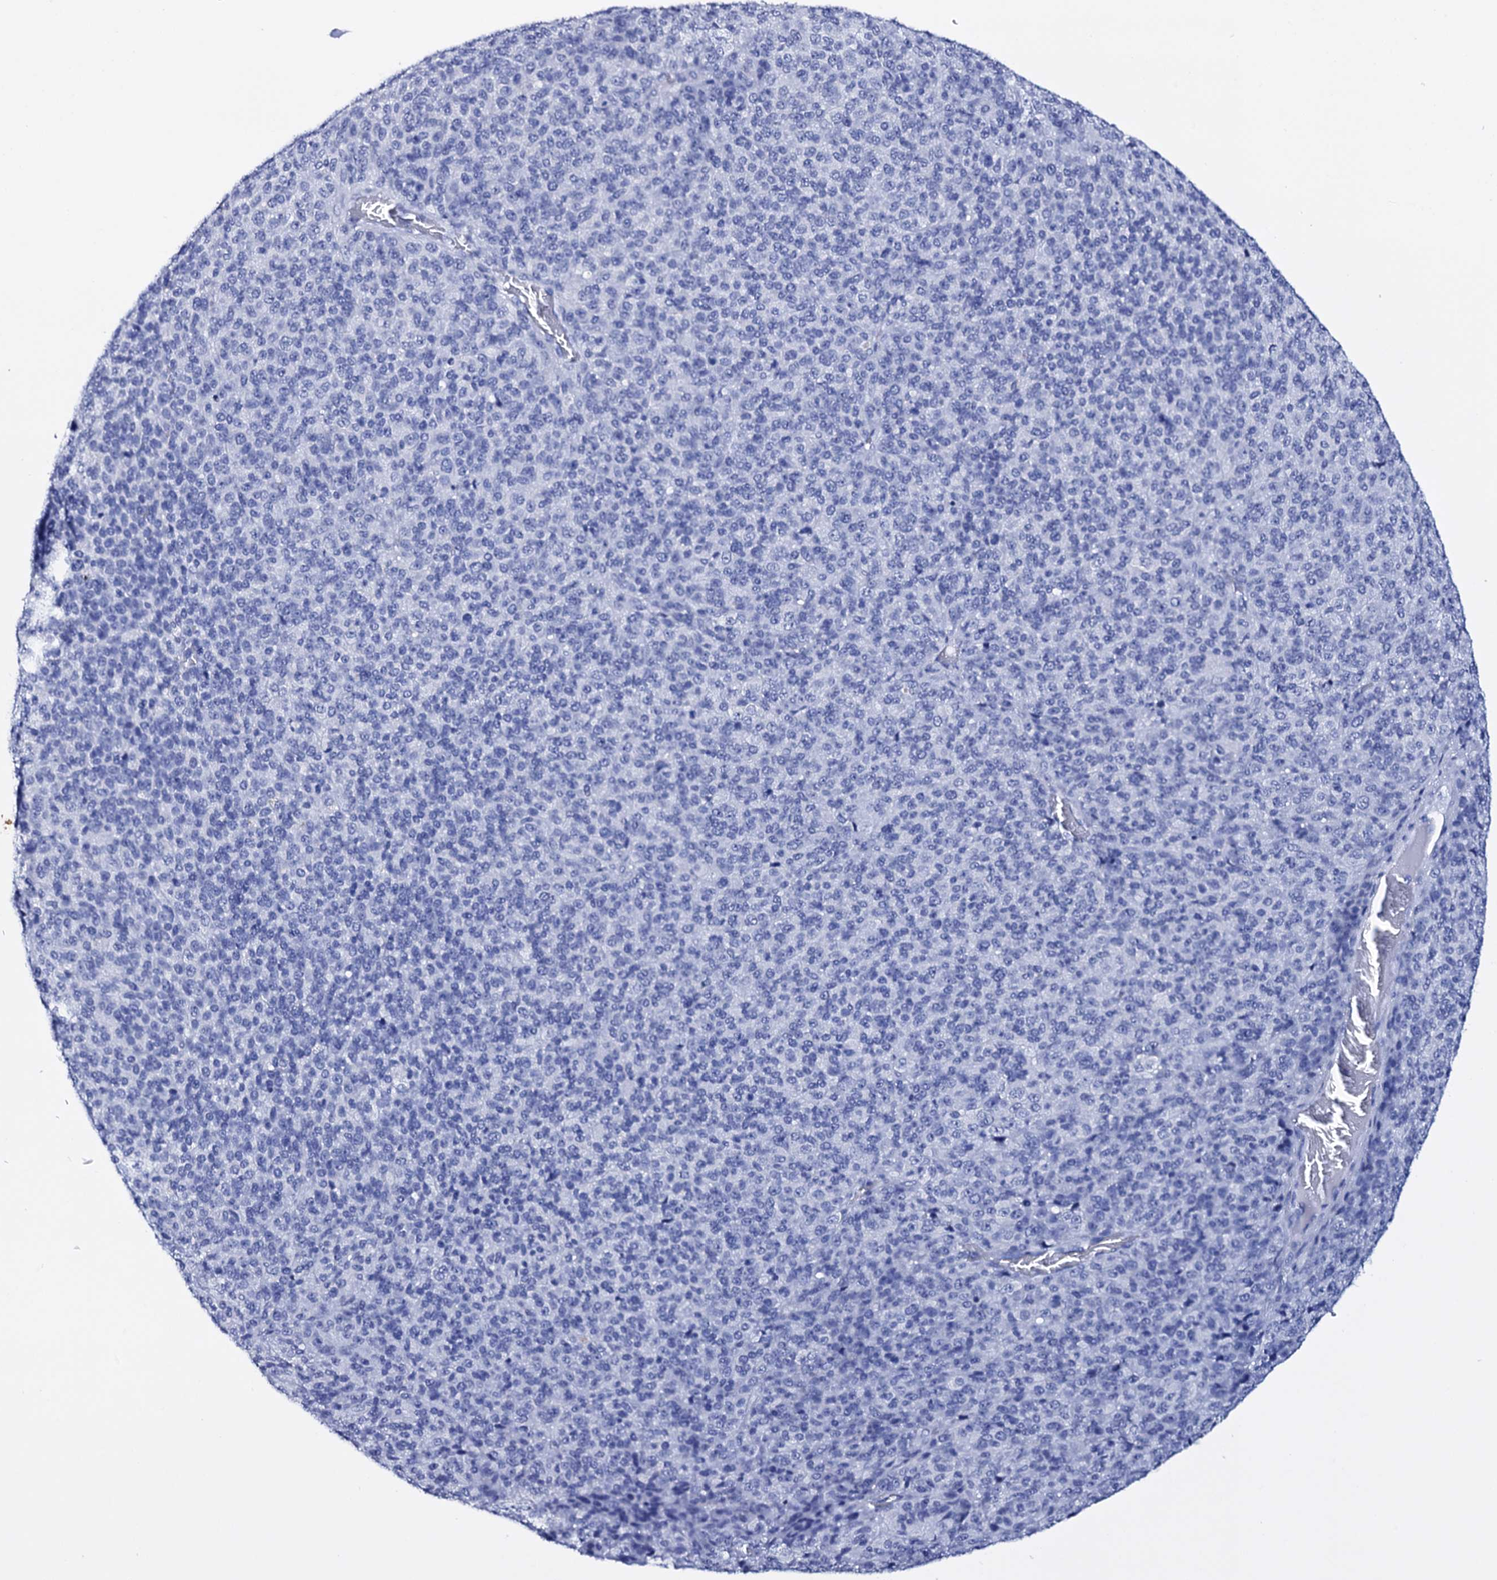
{"staining": {"intensity": "negative", "quantity": "none", "location": "none"}, "tissue": "melanoma", "cell_type": "Tumor cells", "image_type": "cancer", "snomed": [{"axis": "morphology", "description": "Malignant melanoma, Metastatic site"}, {"axis": "topography", "description": "Brain"}], "caption": "A photomicrograph of human melanoma is negative for staining in tumor cells.", "gene": "ITPRID2", "patient": {"sex": "female", "age": 56}}